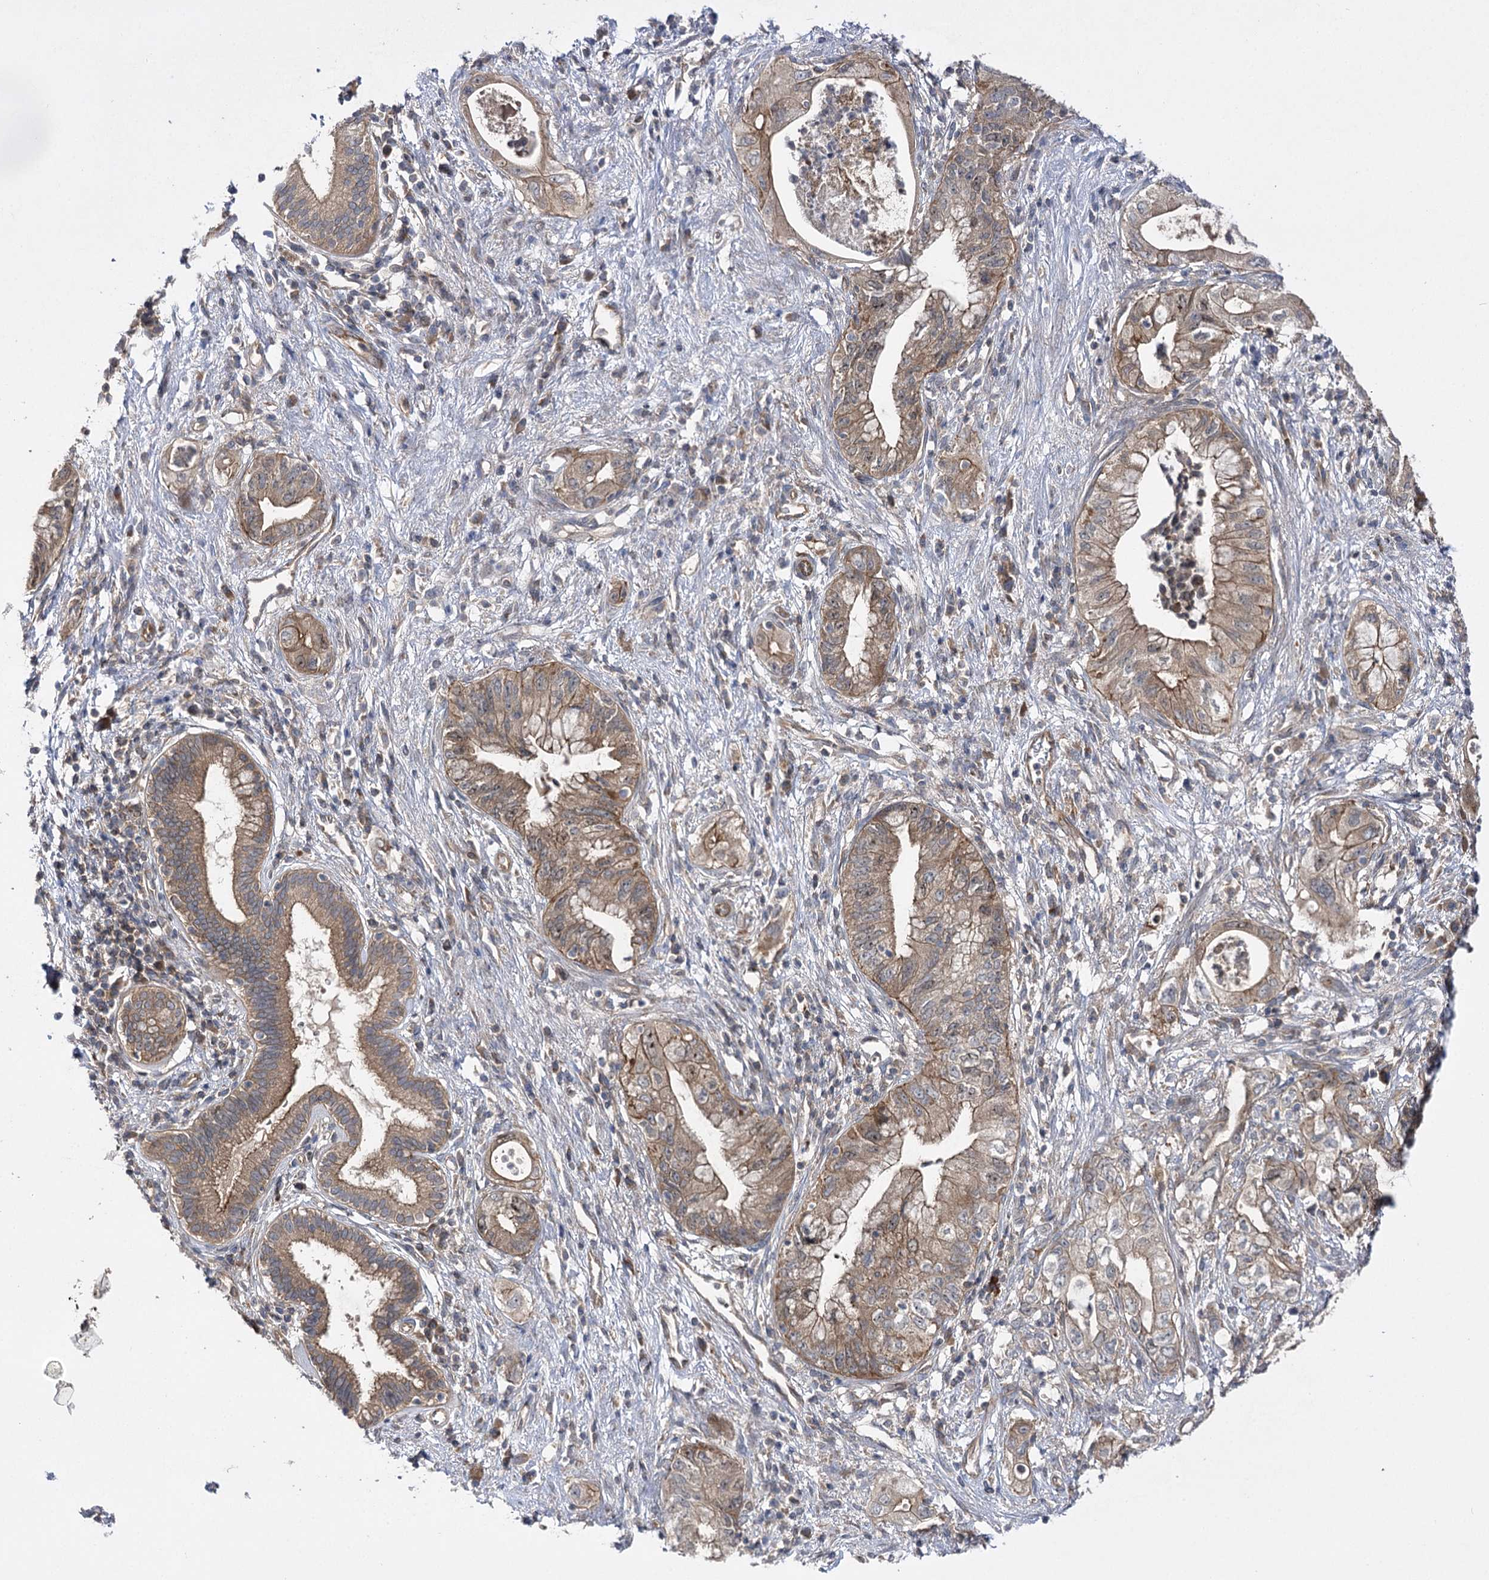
{"staining": {"intensity": "moderate", "quantity": ">75%", "location": "cytoplasmic/membranous"}, "tissue": "pancreatic cancer", "cell_type": "Tumor cells", "image_type": "cancer", "snomed": [{"axis": "morphology", "description": "Adenocarcinoma, NOS"}, {"axis": "topography", "description": "Pancreas"}], "caption": "The micrograph reveals immunohistochemical staining of pancreatic adenocarcinoma. There is moderate cytoplasmic/membranous expression is seen in about >75% of tumor cells. (IHC, brightfield microscopy, high magnification).", "gene": "BCR", "patient": {"sex": "female", "age": 73}}